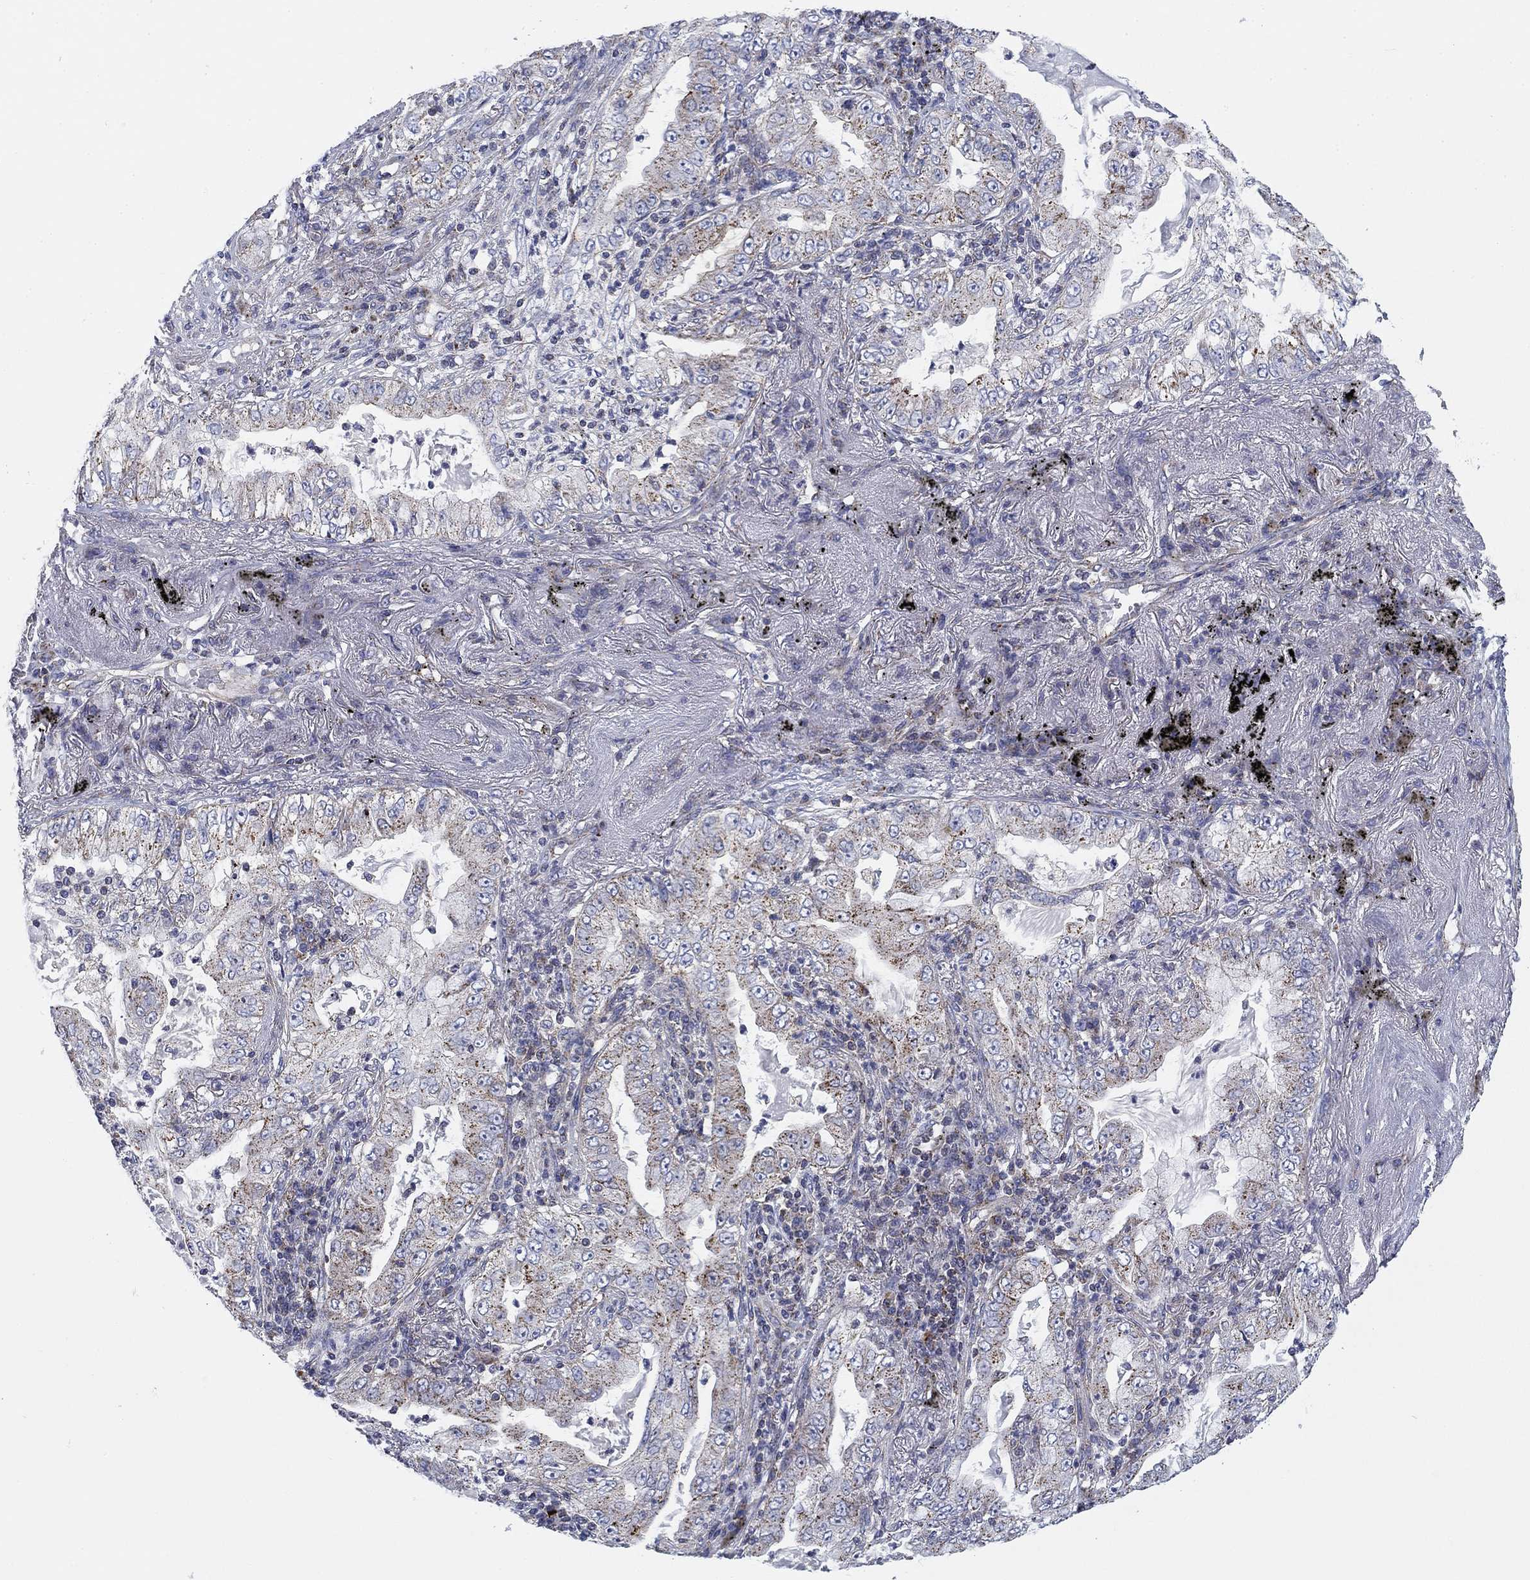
{"staining": {"intensity": "weak", "quantity": "<25%", "location": "cytoplasmic/membranous"}, "tissue": "lung cancer", "cell_type": "Tumor cells", "image_type": "cancer", "snomed": [{"axis": "morphology", "description": "Adenocarcinoma, NOS"}, {"axis": "topography", "description": "Lung"}], "caption": "An image of human lung cancer (adenocarcinoma) is negative for staining in tumor cells.", "gene": "NACAD", "patient": {"sex": "female", "age": 73}}